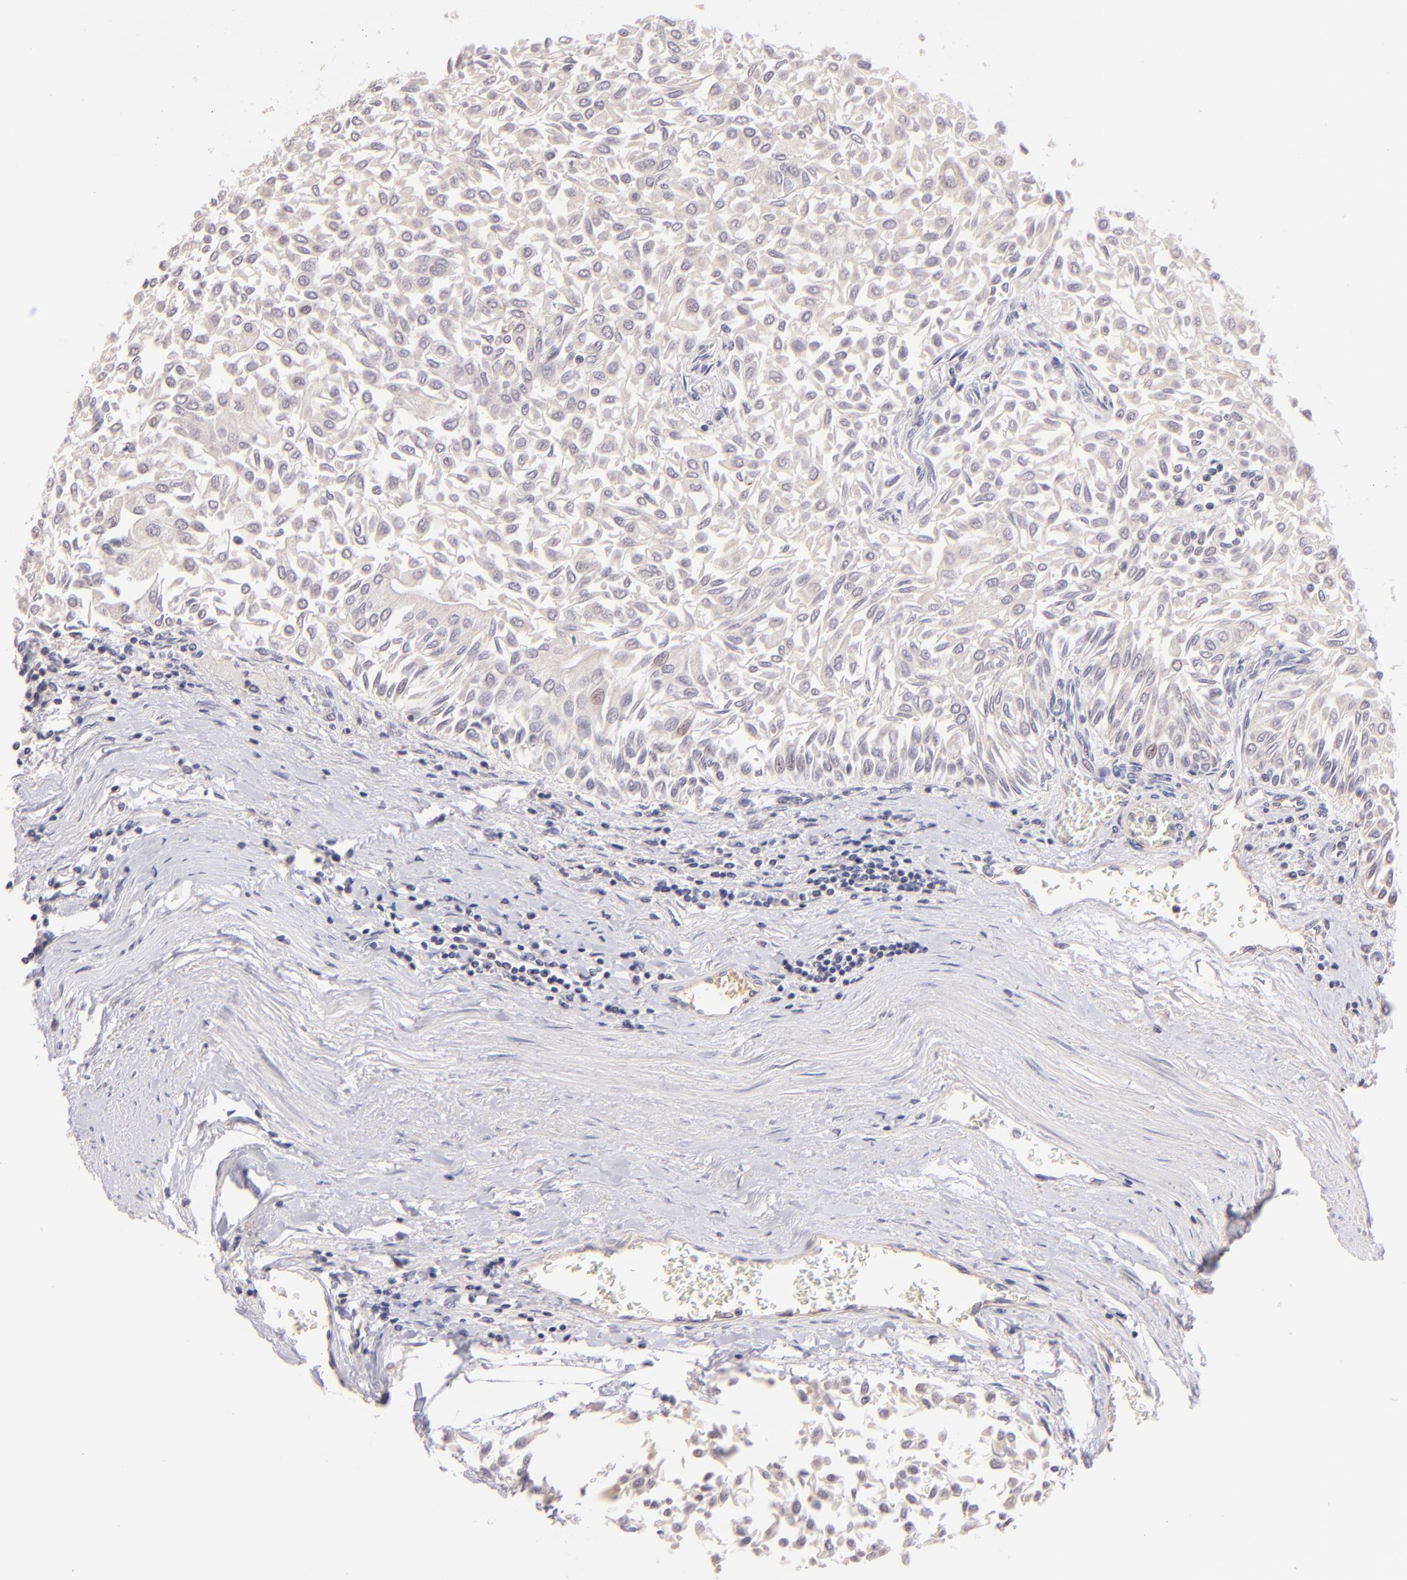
{"staining": {"intensity": "negative", "quantity": "none", "location": "none"}, "tissue": "urothelial cancer", "cell_type": "Tumor cells", "image_type": "cancer", "snomed": [{"axis": "morphology", "description": "Urothelial carcinoma, Low grade"}, {"axis": "topography", "description": "Urinary bladder"}], "caption": "A high-resolution photomicrograph shows IHC staining of urothelial cancer, which shows no significant staining in tumor cells.", "gene": "MAGEA1", "patient": {"sex": "male", "age": 64}}